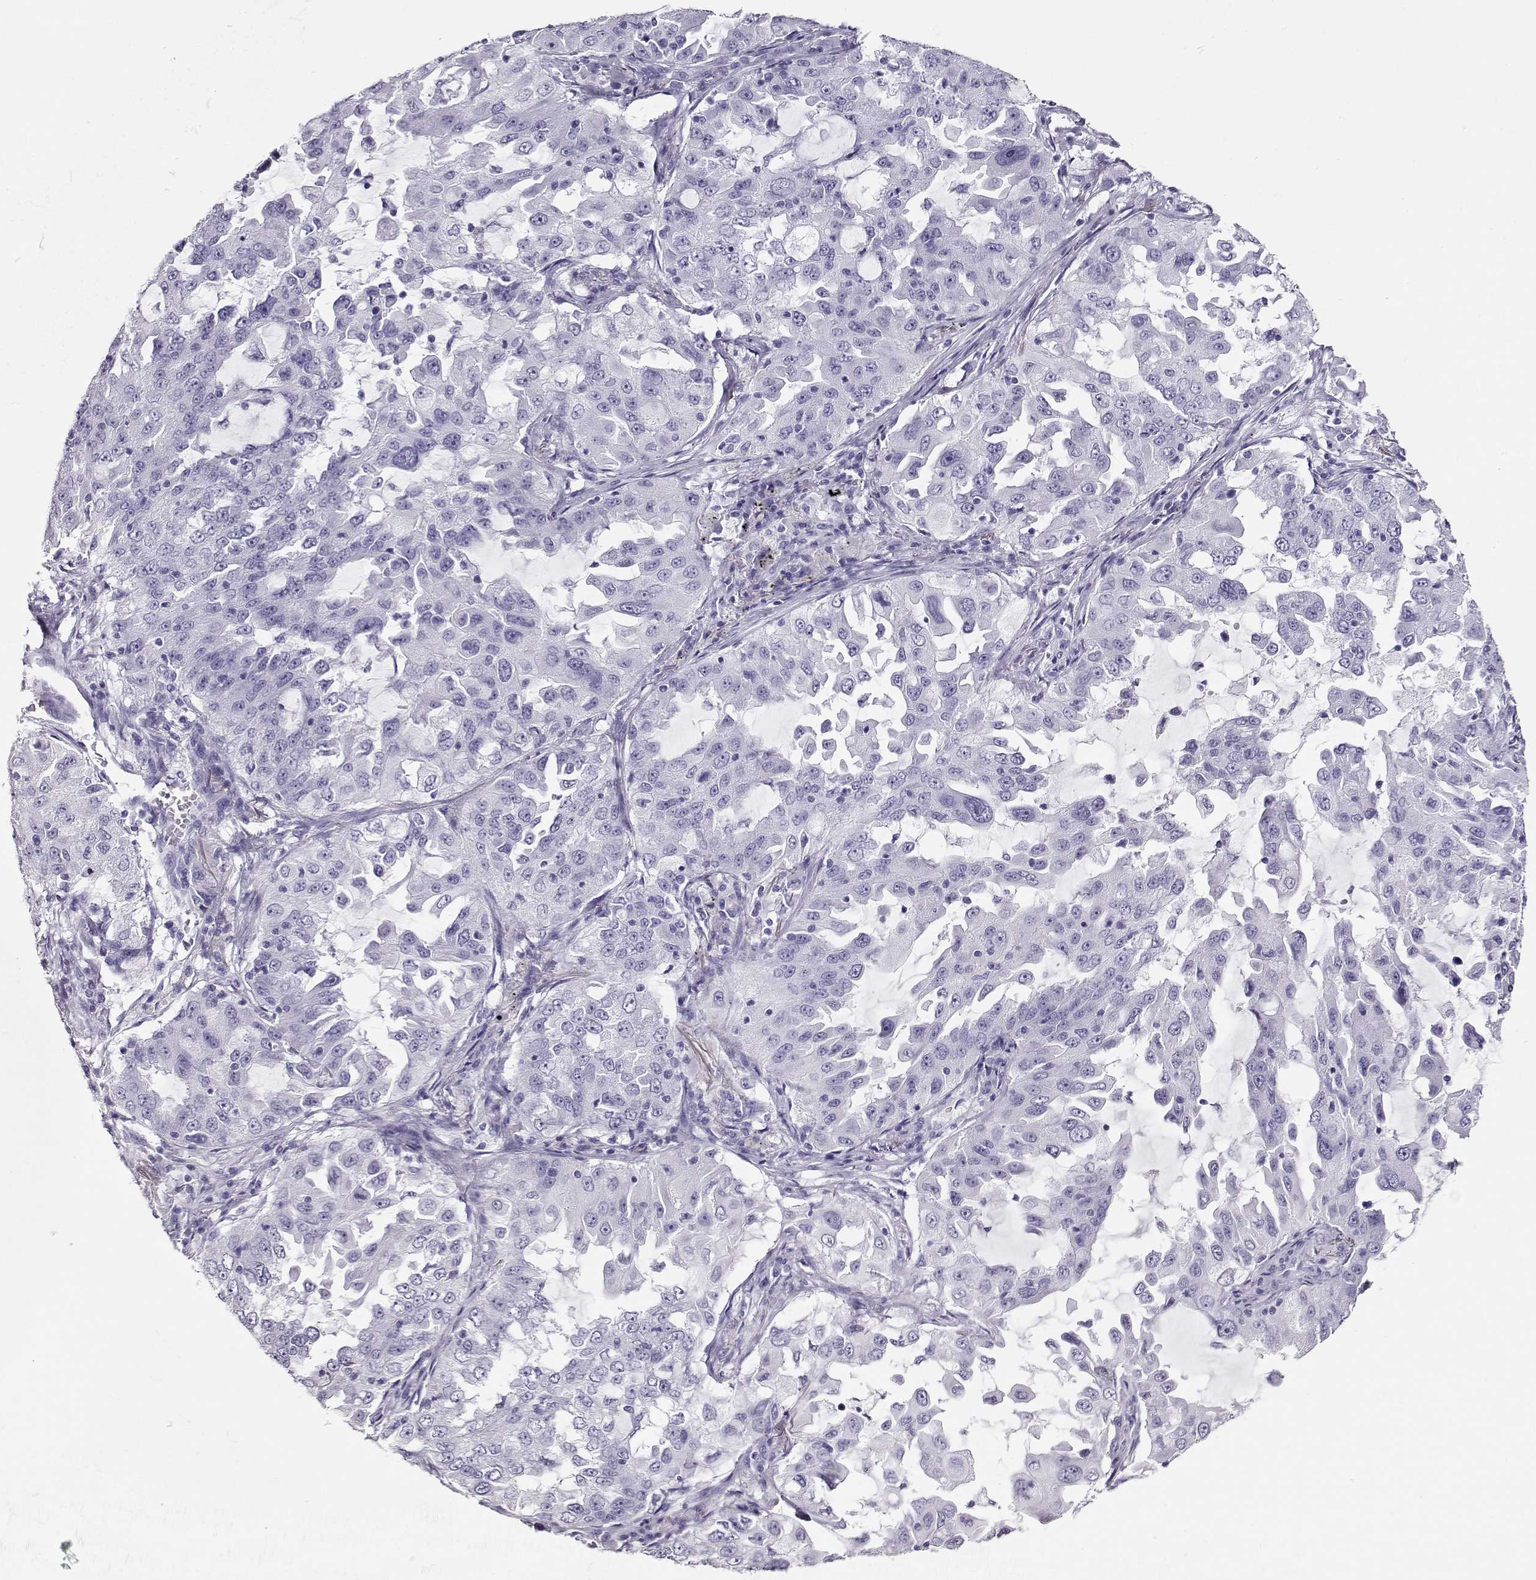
{"staining": {"intensity": "negative", "quantity": "none", "location": "none"}, "tissue": "lung cancer", "cell_type": "Tumor cells", "image_type": "cancer", "snomed": [{"axis": "morphology", "description": "Adenocarcinoma, NOS"}, {"axis": "topography", "description": "Lung"}], "caption": "There is no significant staining in tumor cells of lung adenocarcinoma. Brightfield microscopy of immunohistochemistry stained with DAB (brown) and hematoxylin (blue), captured at high magnification.", "gene": "ACTN2", "patient": {"sex": "female", "age": 61}}